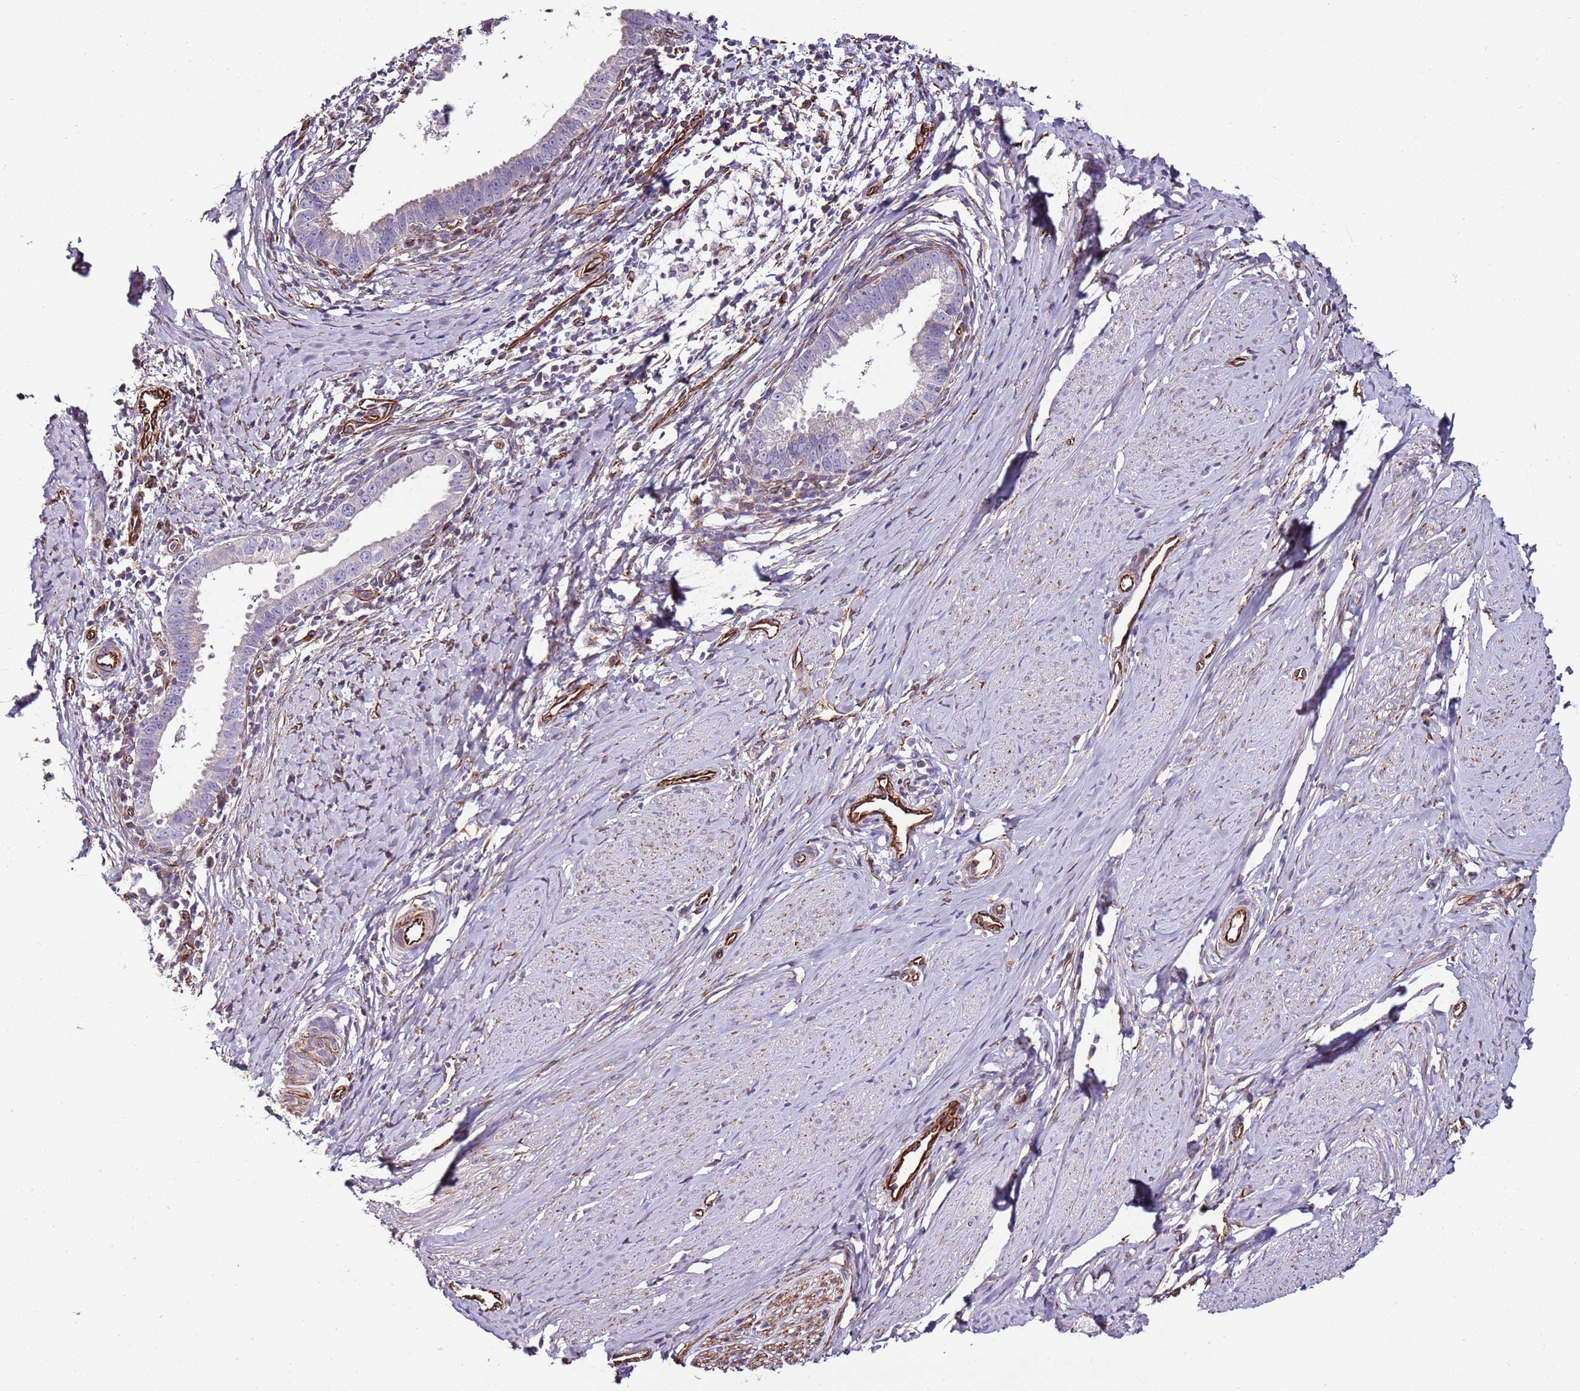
{"staining": {"intensity": "negative", "quantity": "none", "location": "none"}, "tissue": "cervical cancer", "cell_type": "Tumor cells", "image_type": "cancer", "snomed": [{"axis": "morphology", "description": "Adenocarcinoma, NOS"}, {"axis": "topography", "description": "Cervix"}], "caption": "IHC micrograph of cervical cancer stained for a protein (brown), which displays no positivity in tumor cells. (Stains: DAB (3,3'-diaminobenzidine) IHC with hematoxylin counter stain, Microscopy: brightfield microscopy at high magnification).", "gene": "ZNF786", "patient": {"sex": "female", "age": 36}}